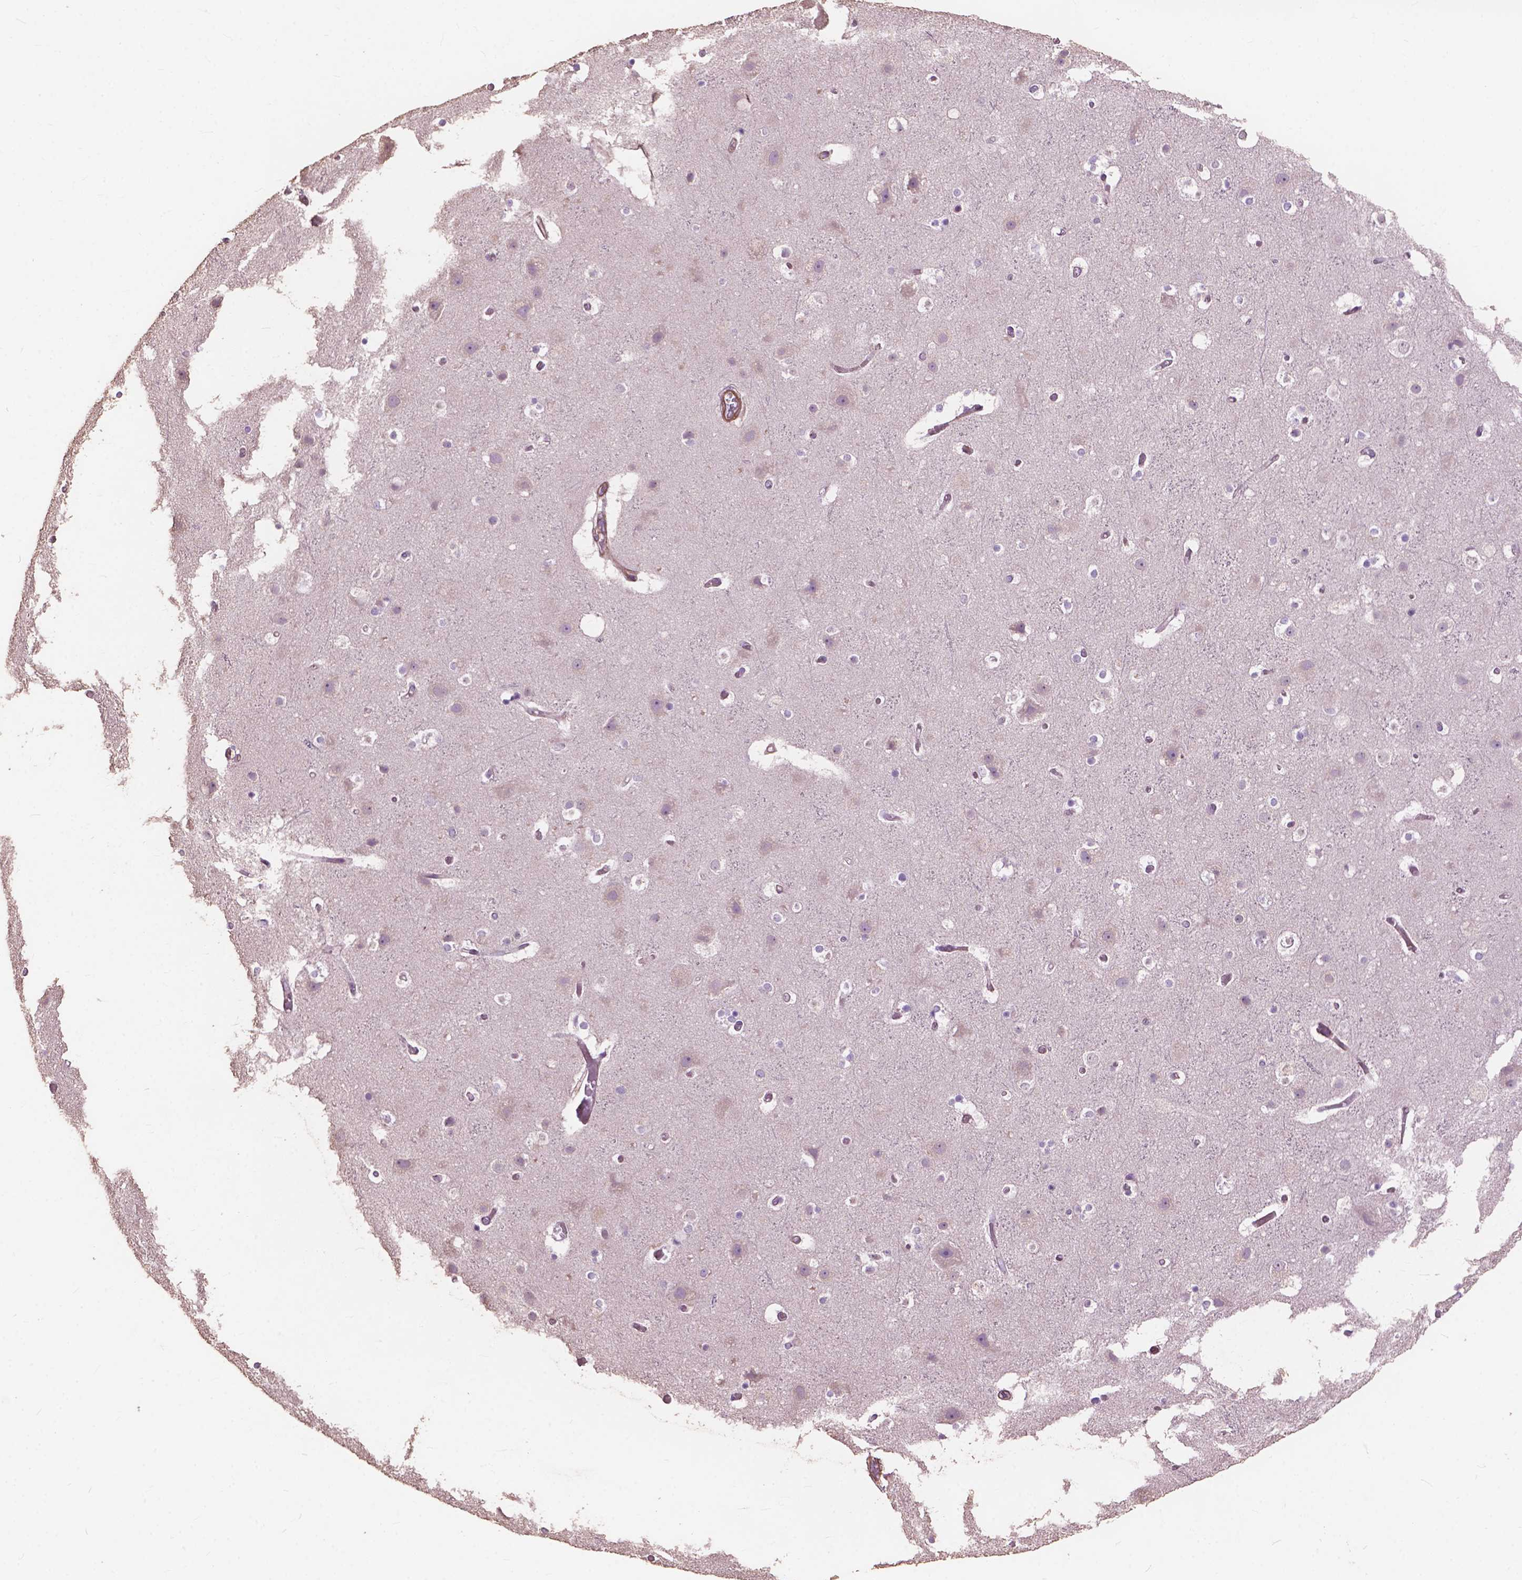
{"staining": {"intensity": "moderate", "quantity": "<25%", "location": "cytoplasmic/membranous"}, "tissue": "cerebral cortex", "cell_type": "Endothelial cells", "image_type": "normal", "snomed": [{"axis": "morphology", "description": "Normal tissue, NOS"}, {"axis": "topography", "description": "Cerebral cortex"}], "caption": "Immunohistochemical staining of unremarkable cerebral cortex reveals moderate cytoplasmic/membranous protein staining in about <25% of endothelial cells.", "gene": "FNIP1", "patient": {"sex": "female", "age": 52}}